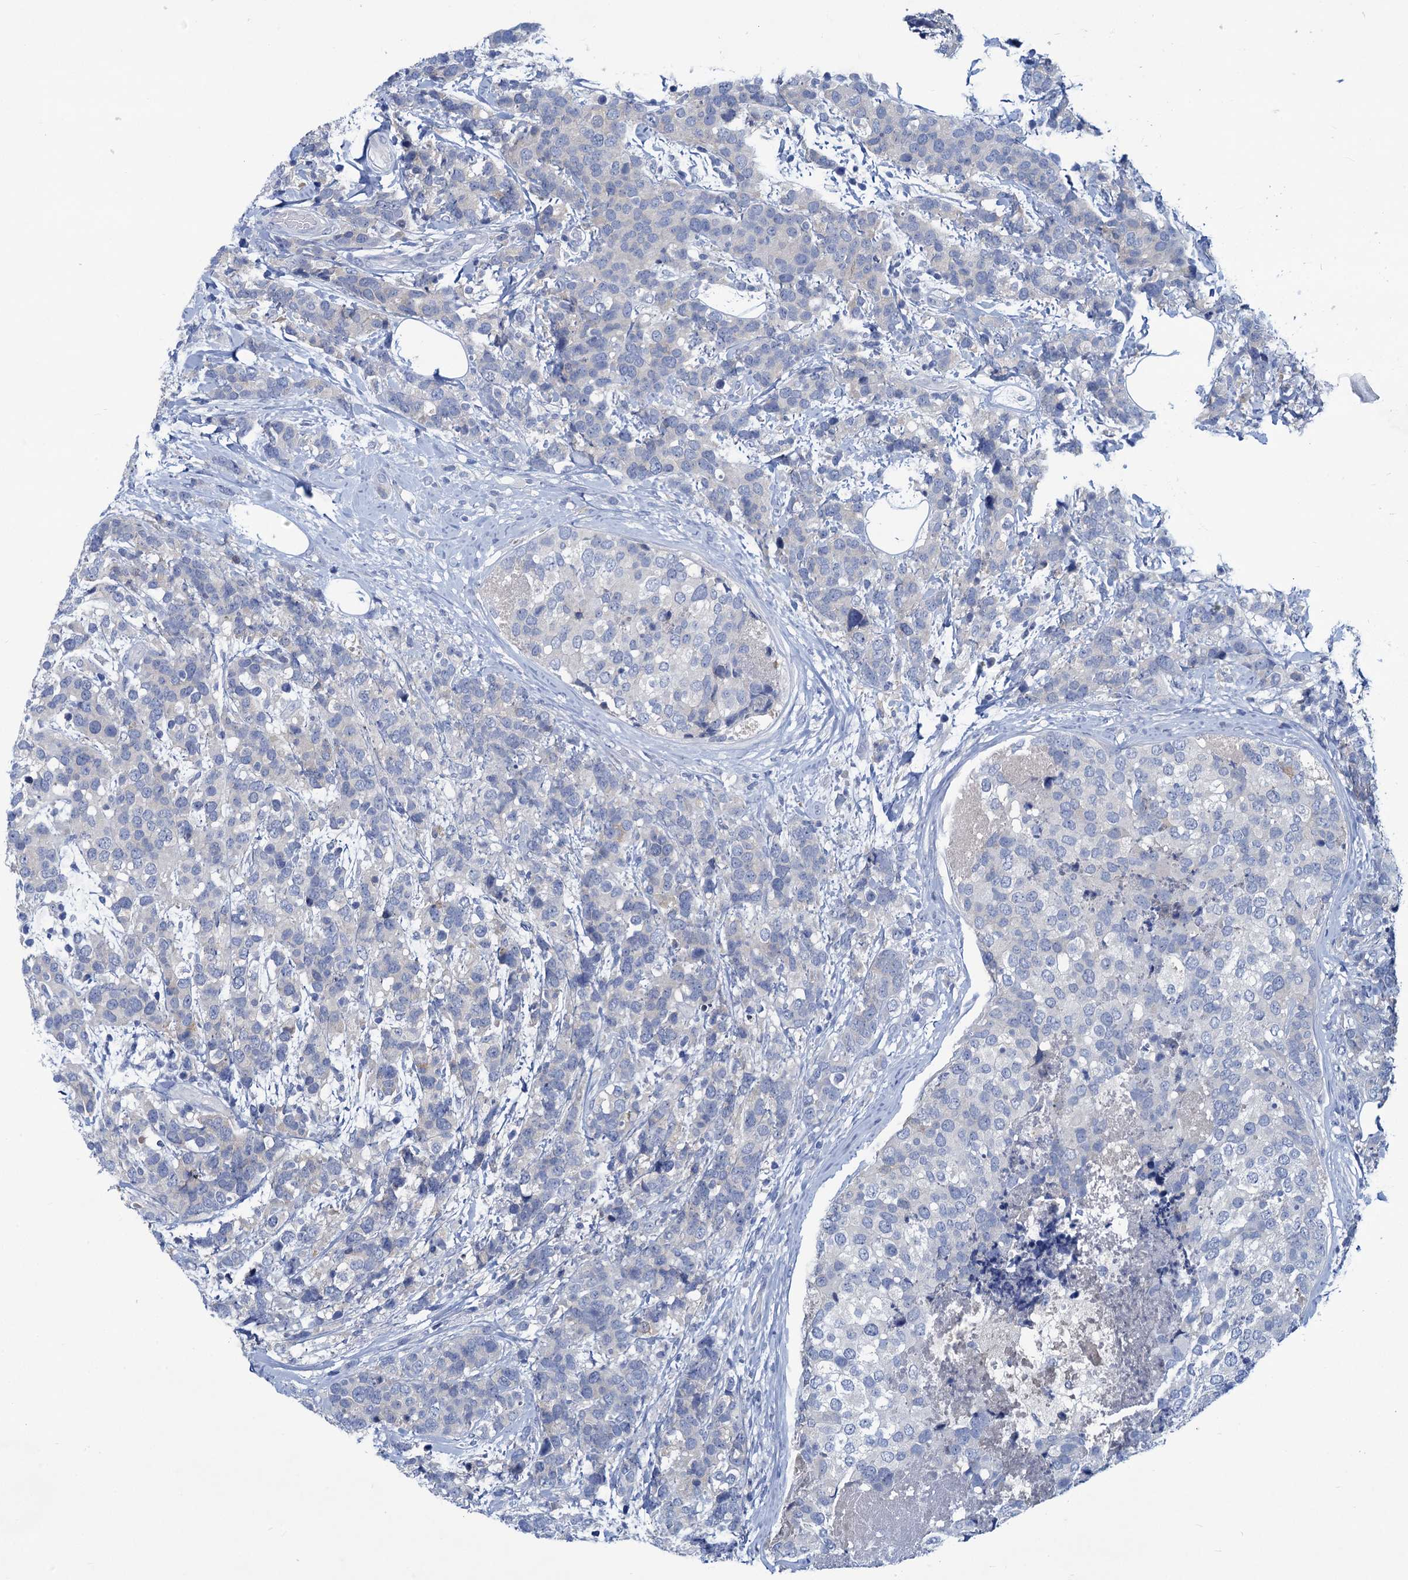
{"staining": {"intensity": "negative", "quantity": "none", "location": "none"}, "tissue": "breast cancer", "cell_type": "Tumor cells", "image_type": "cancer", "snomed": [{"axis": "morphology", "description": "Lobular carcinoma"}, {"axis": "topography", "description": "Breast"}], "caption": "IHC micrograph of human lobular carcinoma (breast) stained for a protein (brown), which reveals no expression in tumor cells. (DAB IHC visualized using brightfield microscopy, high magnification).", "gene": "RTKN2", "patient": {"sex": "female", "age": 59}}